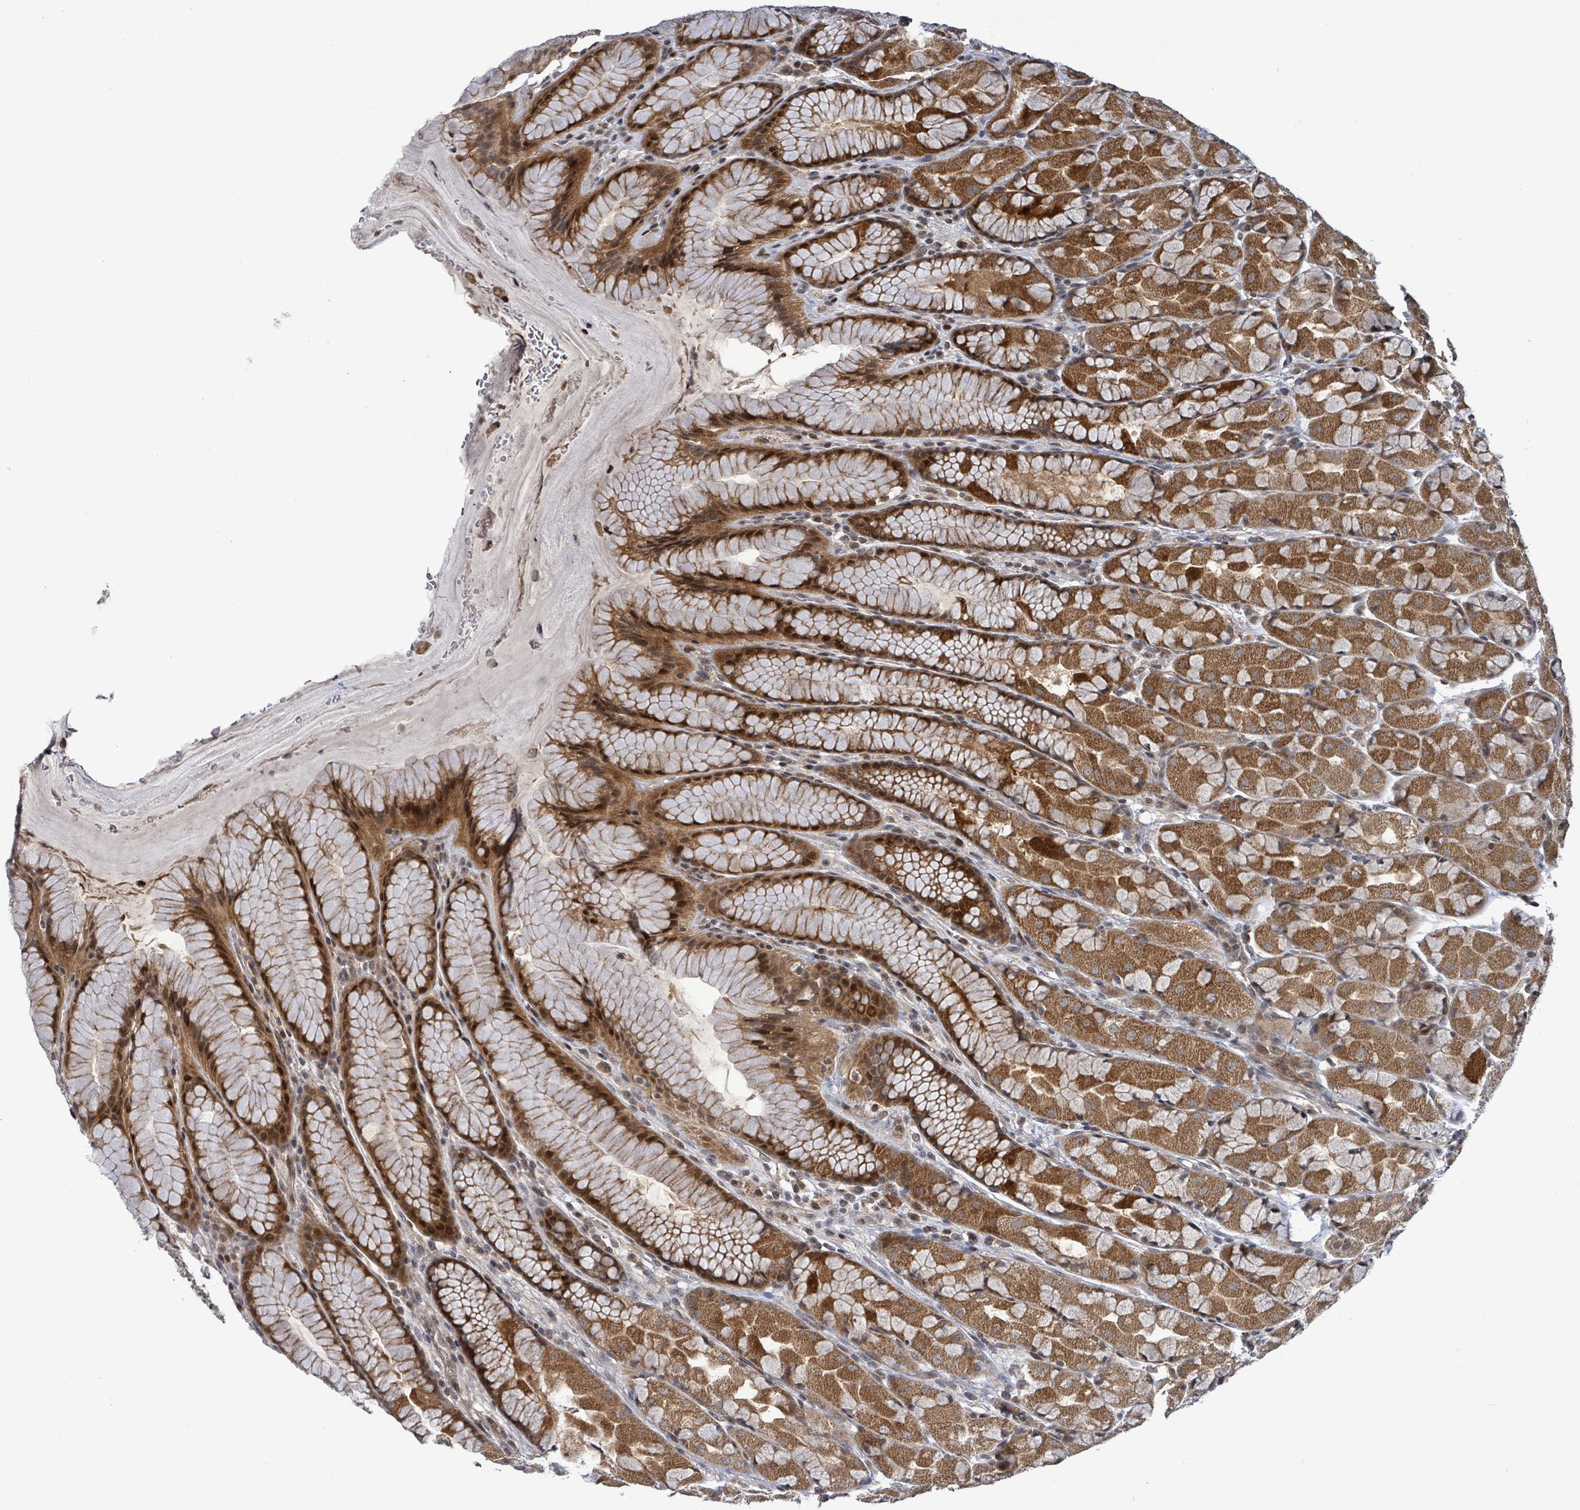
{"staining": {"intensity": "moderate", "quantity": ">75%", "location": "cytoplasmic/membranous,nuclear"}, "tissue": "stomach", "cell_type": "Glandular cells", "image_type": "normal", "snomed": [{"axis": "morphology", "description": "Normal tissue, NOS"}, {"axis": "topography", "description": "Stomach"}], "caption": "This histopathology image exhibits normal stomach stained with IHC to label a protein in brown. The cytoplasmic/membranous,nuclear of glandular cells show moderate positivity for the protein. Nuclei are counter-stained blue.", "gene": "FBXO6", "patient": {"sex": "male", "age": 57}}